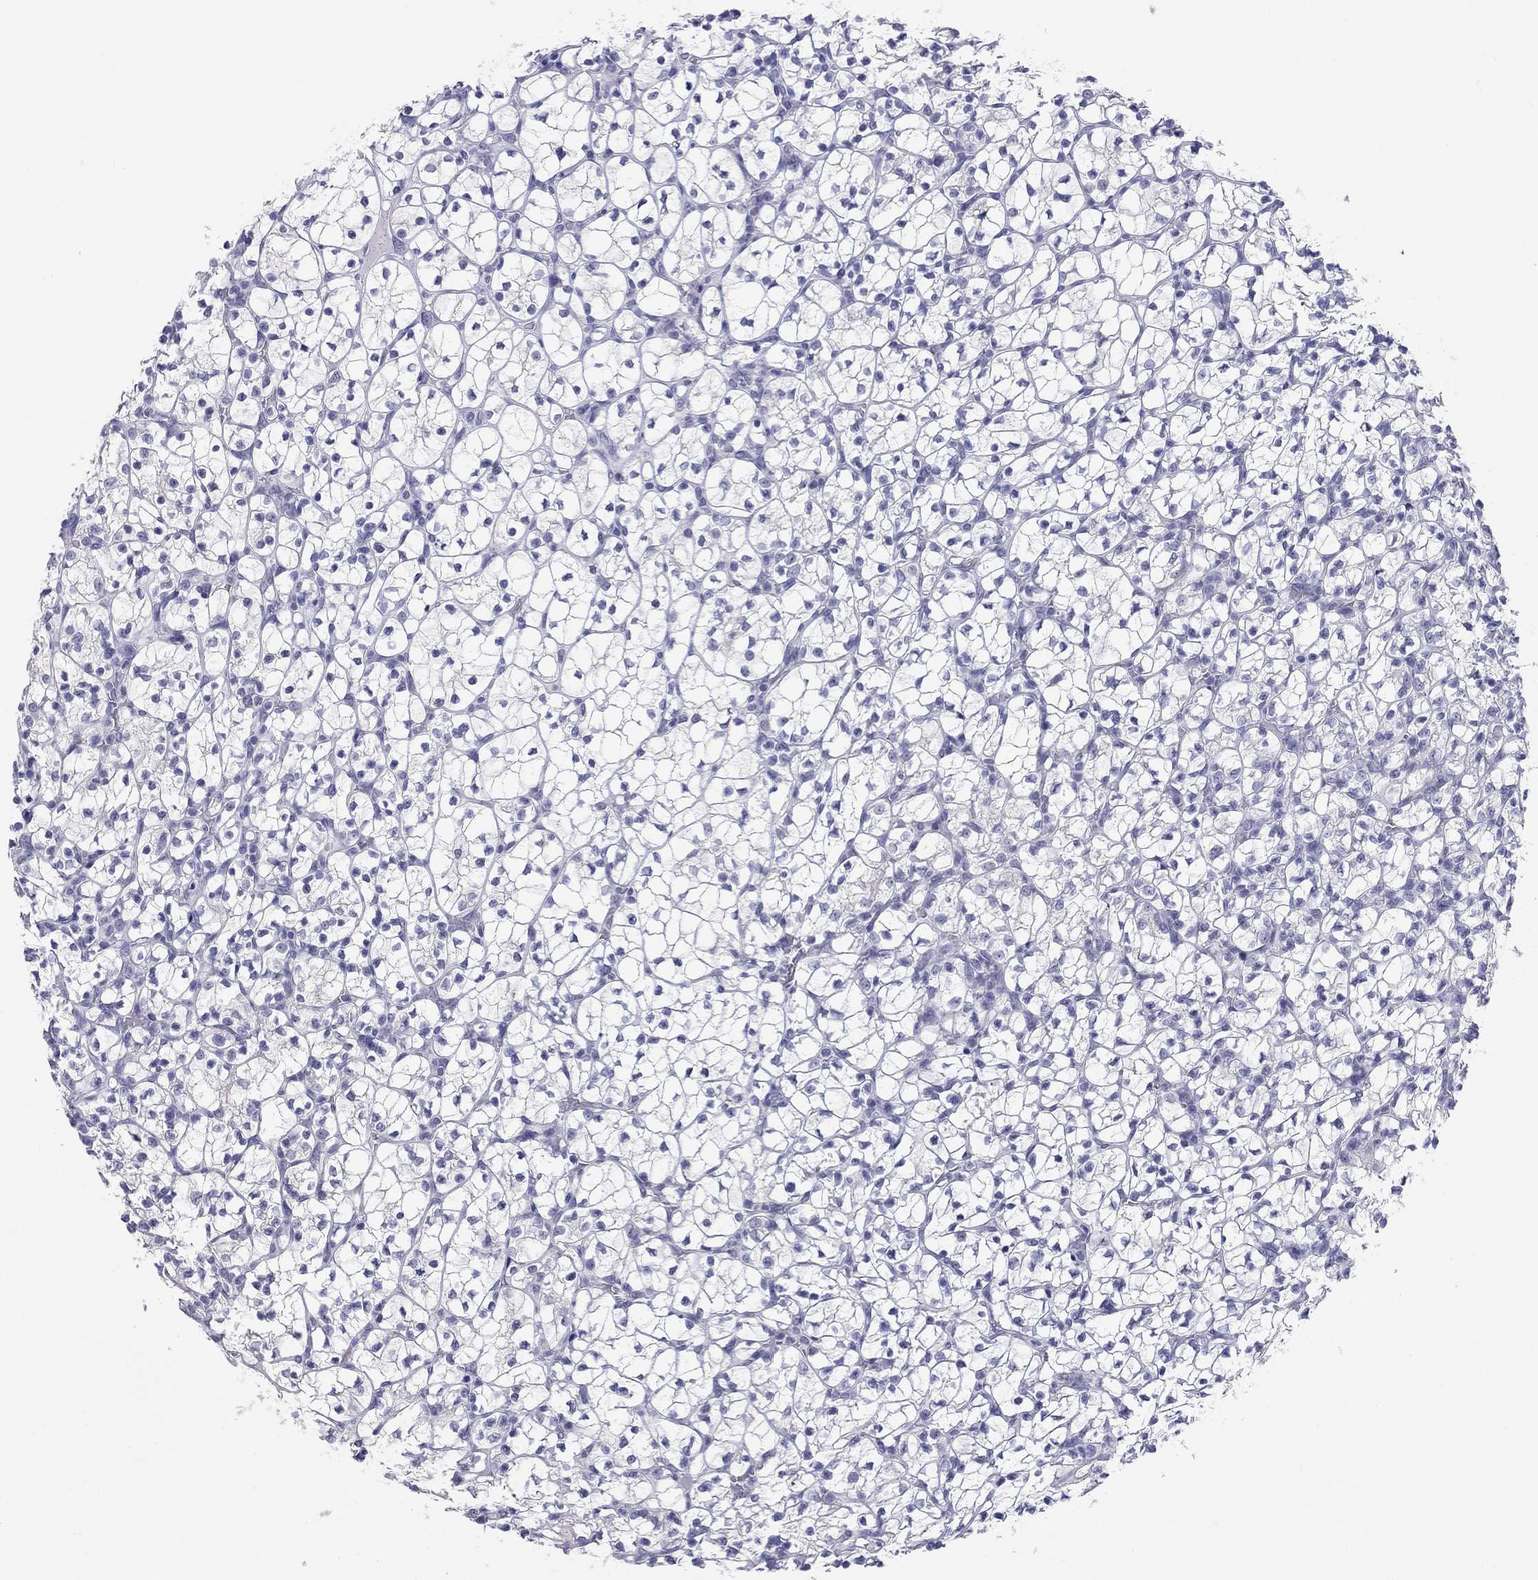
{"staining": {"intensity": "negative", "quantity": "none", "location": "none"}, "tissue": "renal cancer", "cell_type": "Tumor cells", "image_type": "cancer", "snomed": [{"axis": "morphology", "description": "Adenocarcinoma, NOS"}, {"axis": "topography", "description": "Kidney"}], "caption": "Protein analysis of adenocarcinoma (renal) reveals no significant expression in tumor cells.", "gene": "ARMC12", "patient": {"sex": "female", "age": 89}}